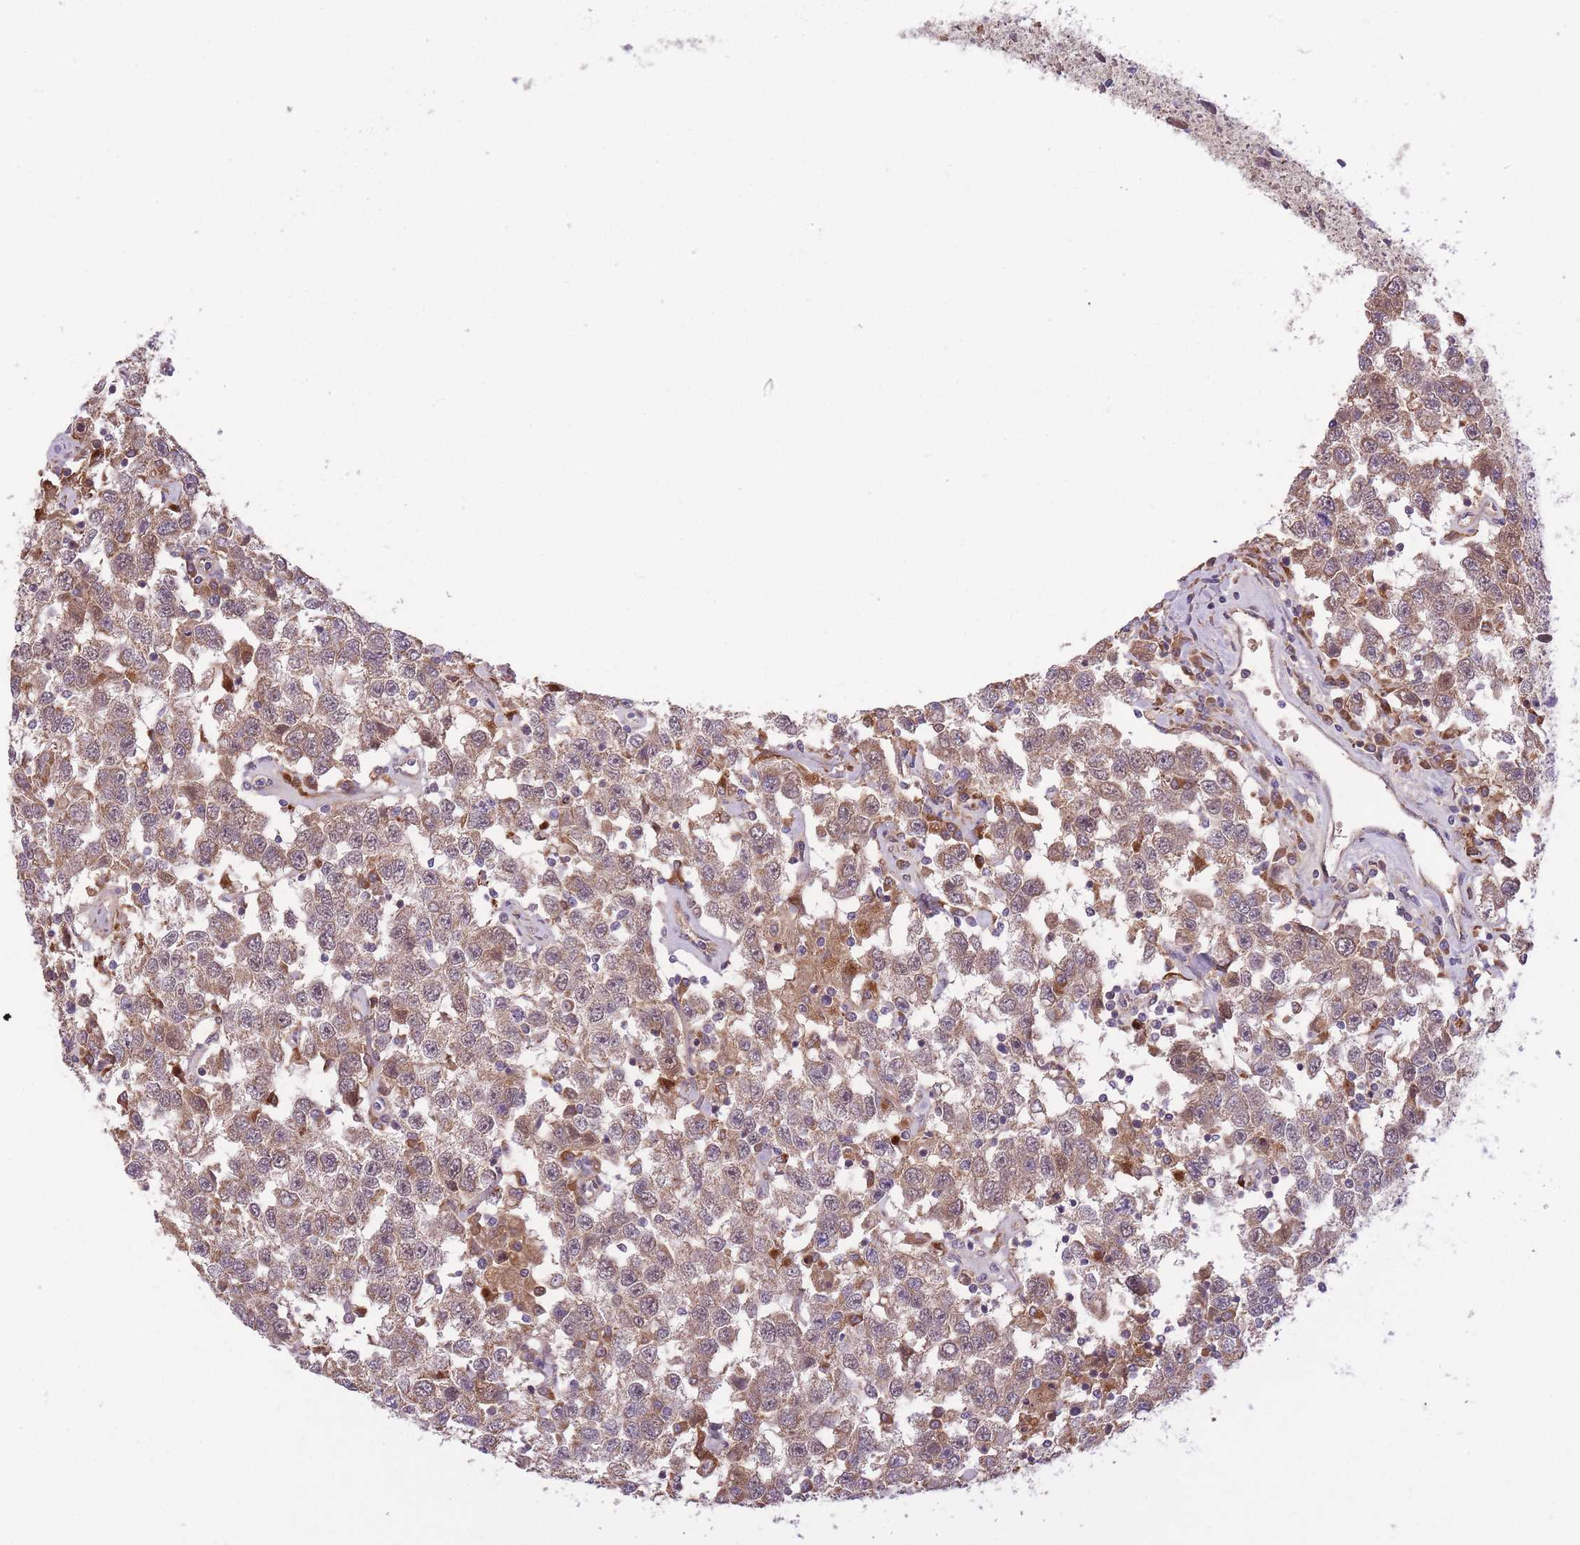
{"staining": {"intensity": "moderate", "quantity": ">75%", "location": "cytoplasmic/membranous"}, "tissue": "testis cancer", "cell_type": "Tumor cells", "image_type": "cancer", "snomed": [{"axis": "morphology", "description": "Seminoma, NOS"}, {"axis": "topography", "description": "Testis"}], "caption": "Testis seminoma stained with a protein marker demonstrates moderate staining in tumor cells.", "gene": "POLR3F", "patient": {"sex": "male", "age": 41}}